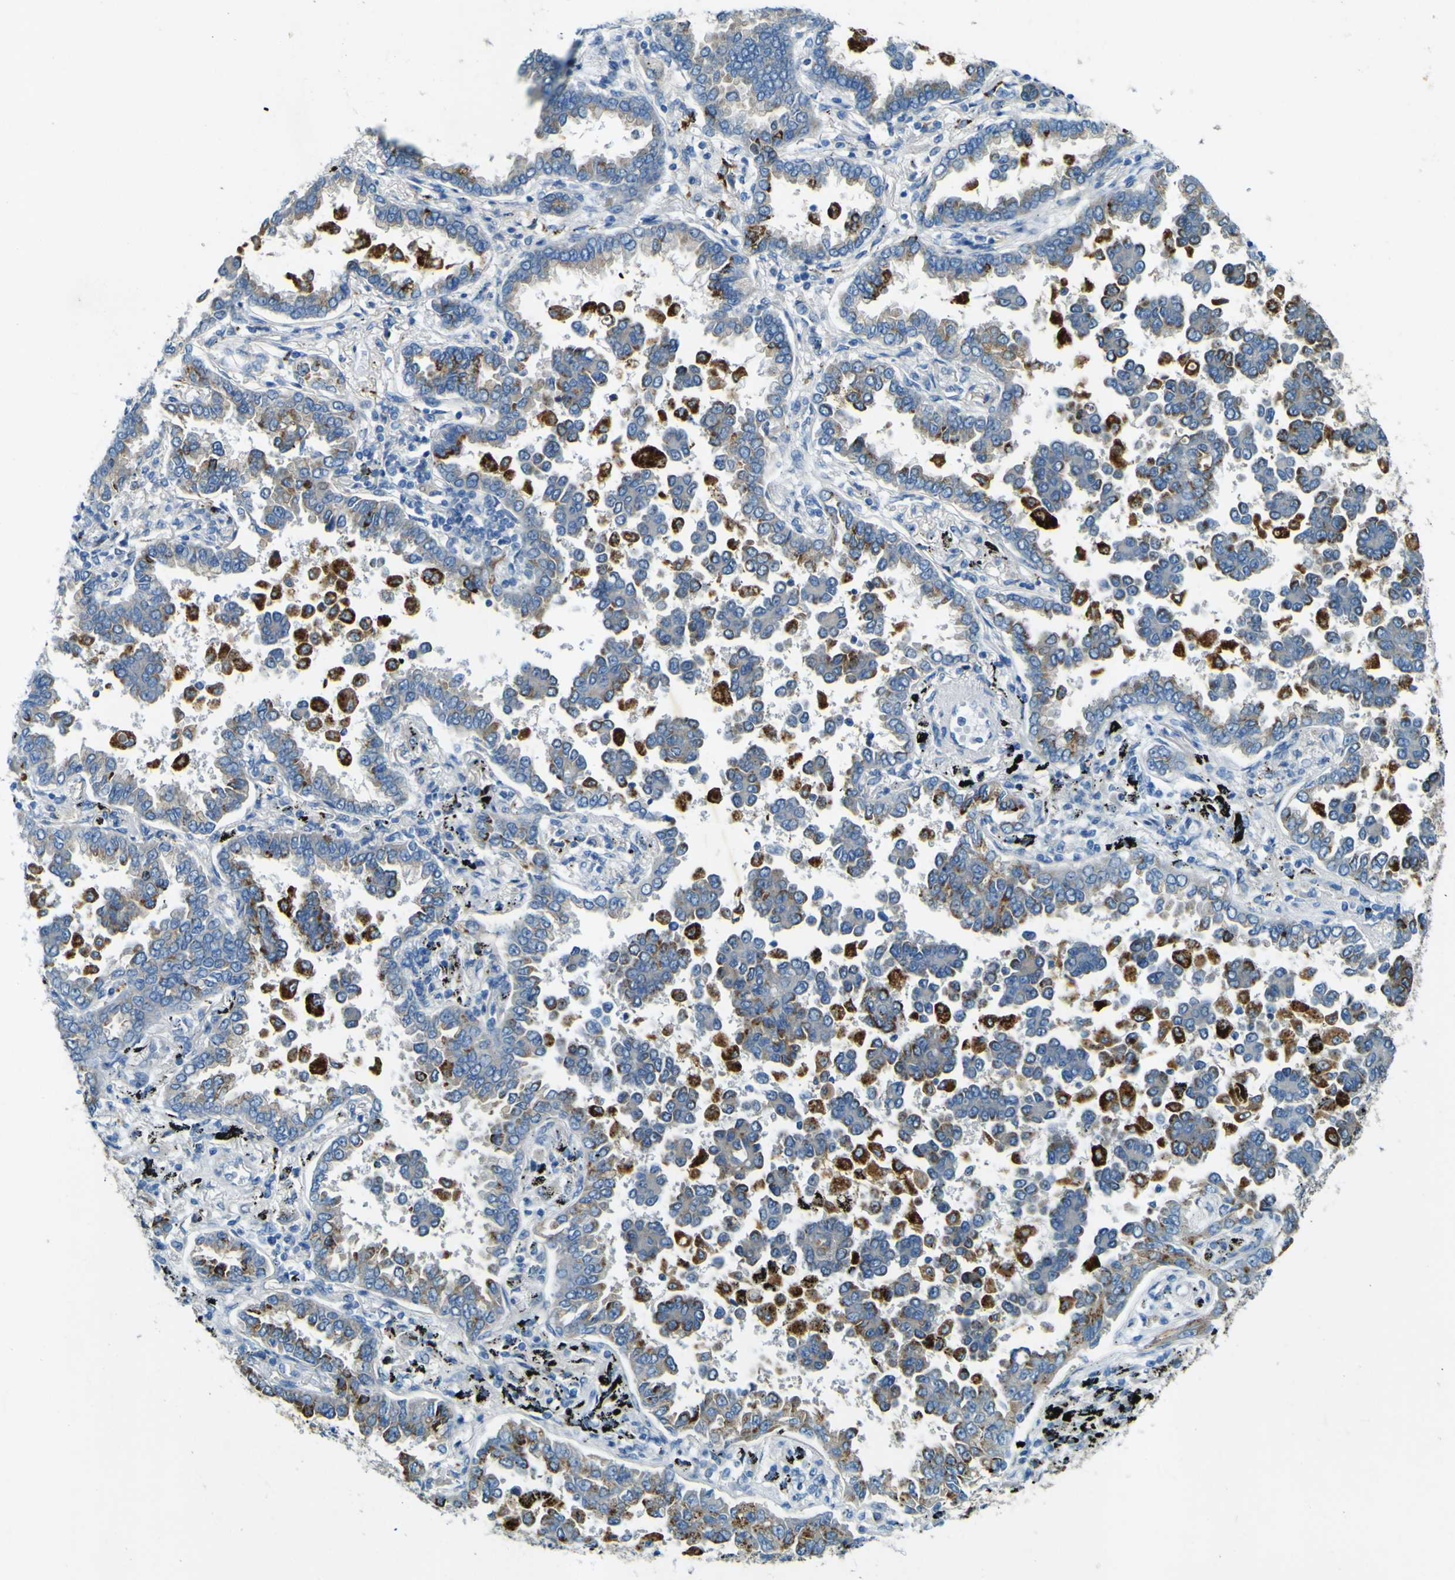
{"staining": {"intensity": "weak", "quantity": ">75%", "location": "cytoplasmic/membranous"}, "tissue": "lung cancer", "cell_type": "Tumor cells", "image_type": "cancer", "snomed": [{"axis": "morphology", "description": "Normal tissue, NOS"}, {"axis": "morphology", "description": "Adenocarcinoma, NOS"}, {"axis": "topography", "description": "Lung"}], "caption": "Tumor cells reveal low levels of weak cytoplasmic/membranous staining in about >75% of cells in human lung cancer (adenocarcinoma). (DAB = brown stain, brightfield microscopy at high magnification).", "gene": "PDE9A", "patient": {"sex": "male", "age": 59}}